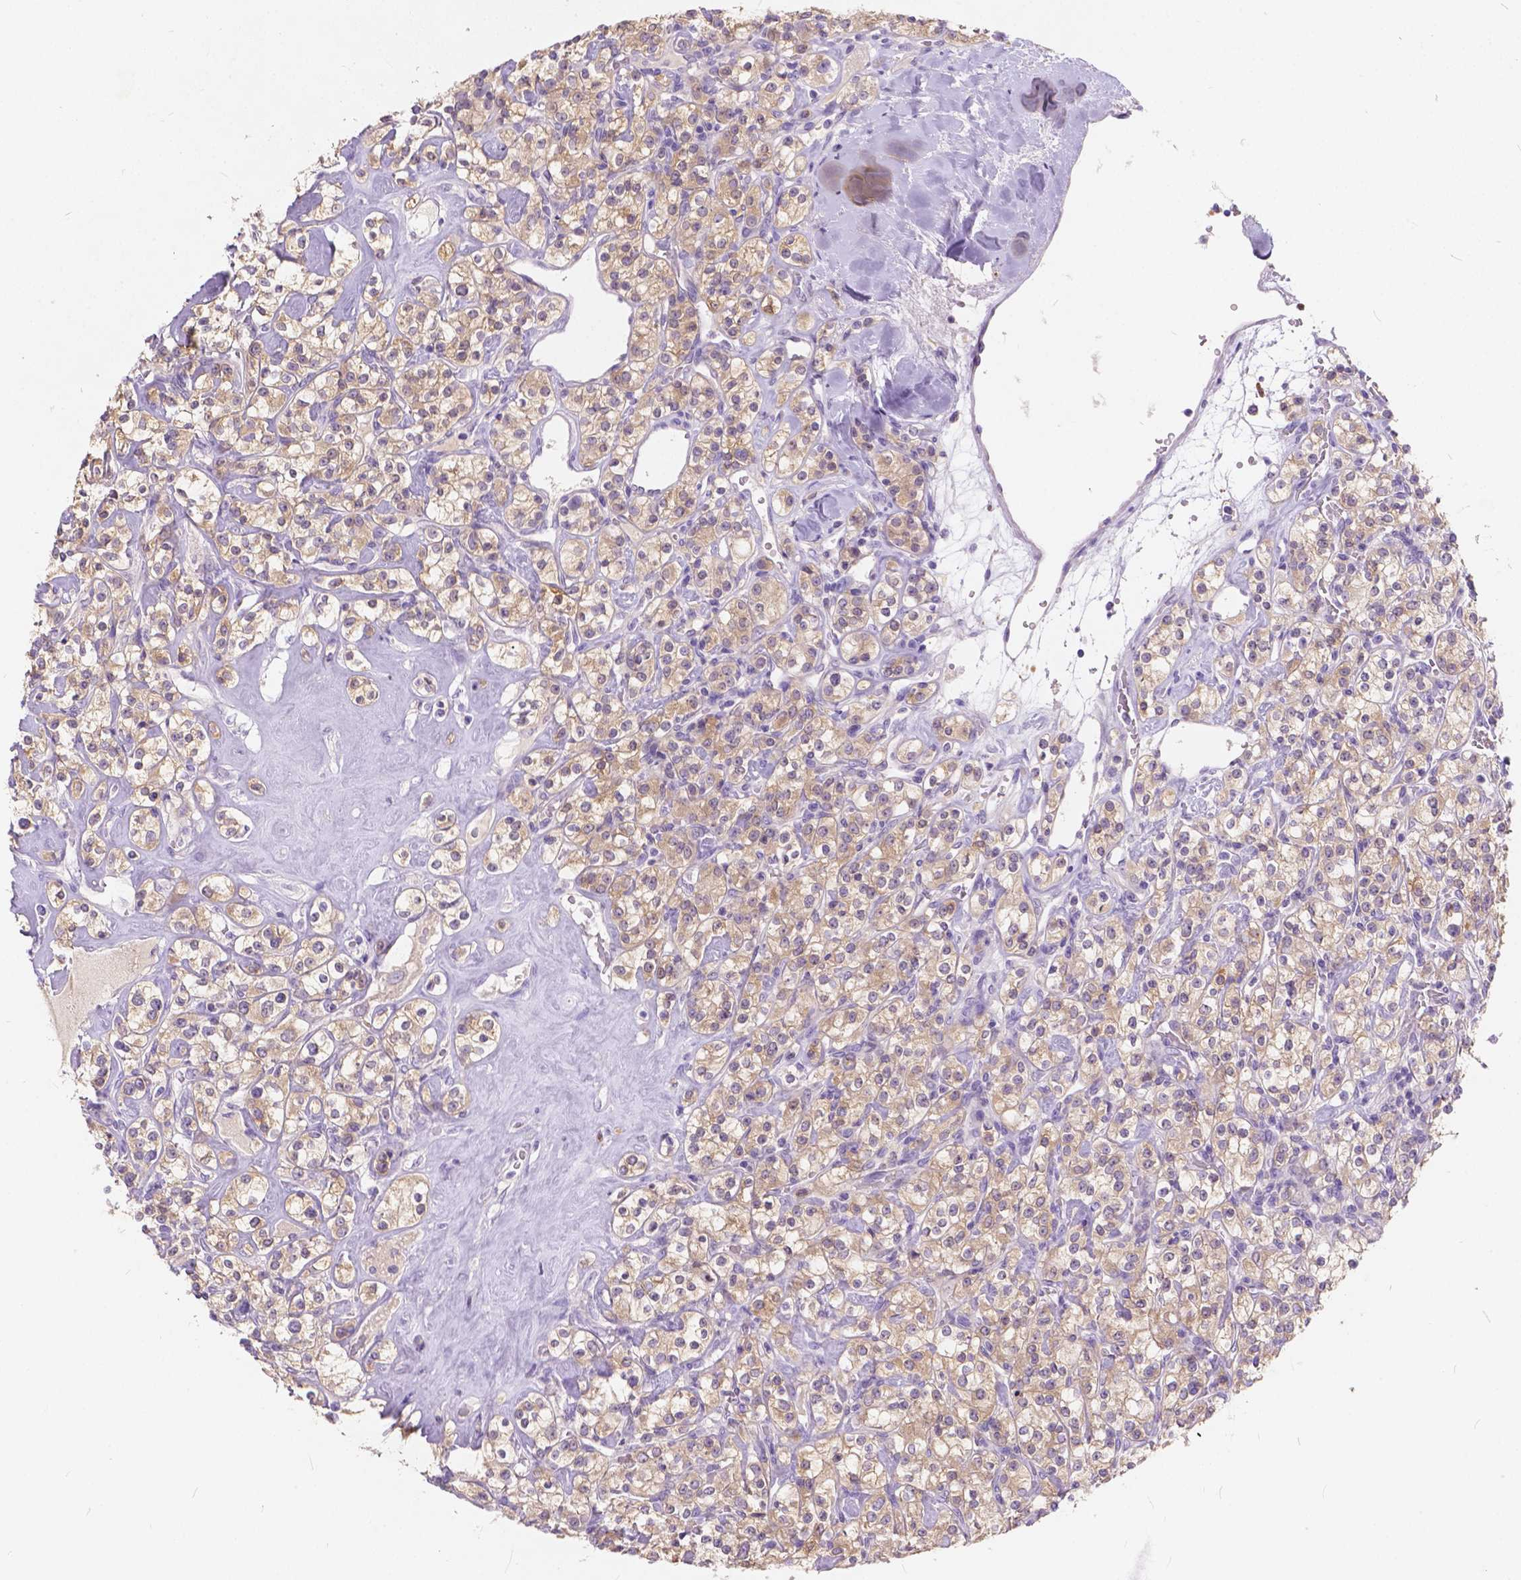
{"staining": {"intensity": "weak", "quantity": ">75%", "location": "cytoplasmic/membranous"}, "tissue": "renal cancer", "cell_type": "Tumor cells", "image_type": "cancer", "snomed": [{"axis": "morphology", "description": "Adenocarcinoma, NOS"}, {"axis": "topography", "description": "Kidney"}], "caption": "Immunohistochemistry photomicrograph of renal adenocarcinoma stained for a protein (brown), which exhibits low levels of weak cytoplasmic/membranous expression in approximately >75% of tumor cells.", "gene": "PEX11G", "patient": {"sex": "male", "age": 77}}